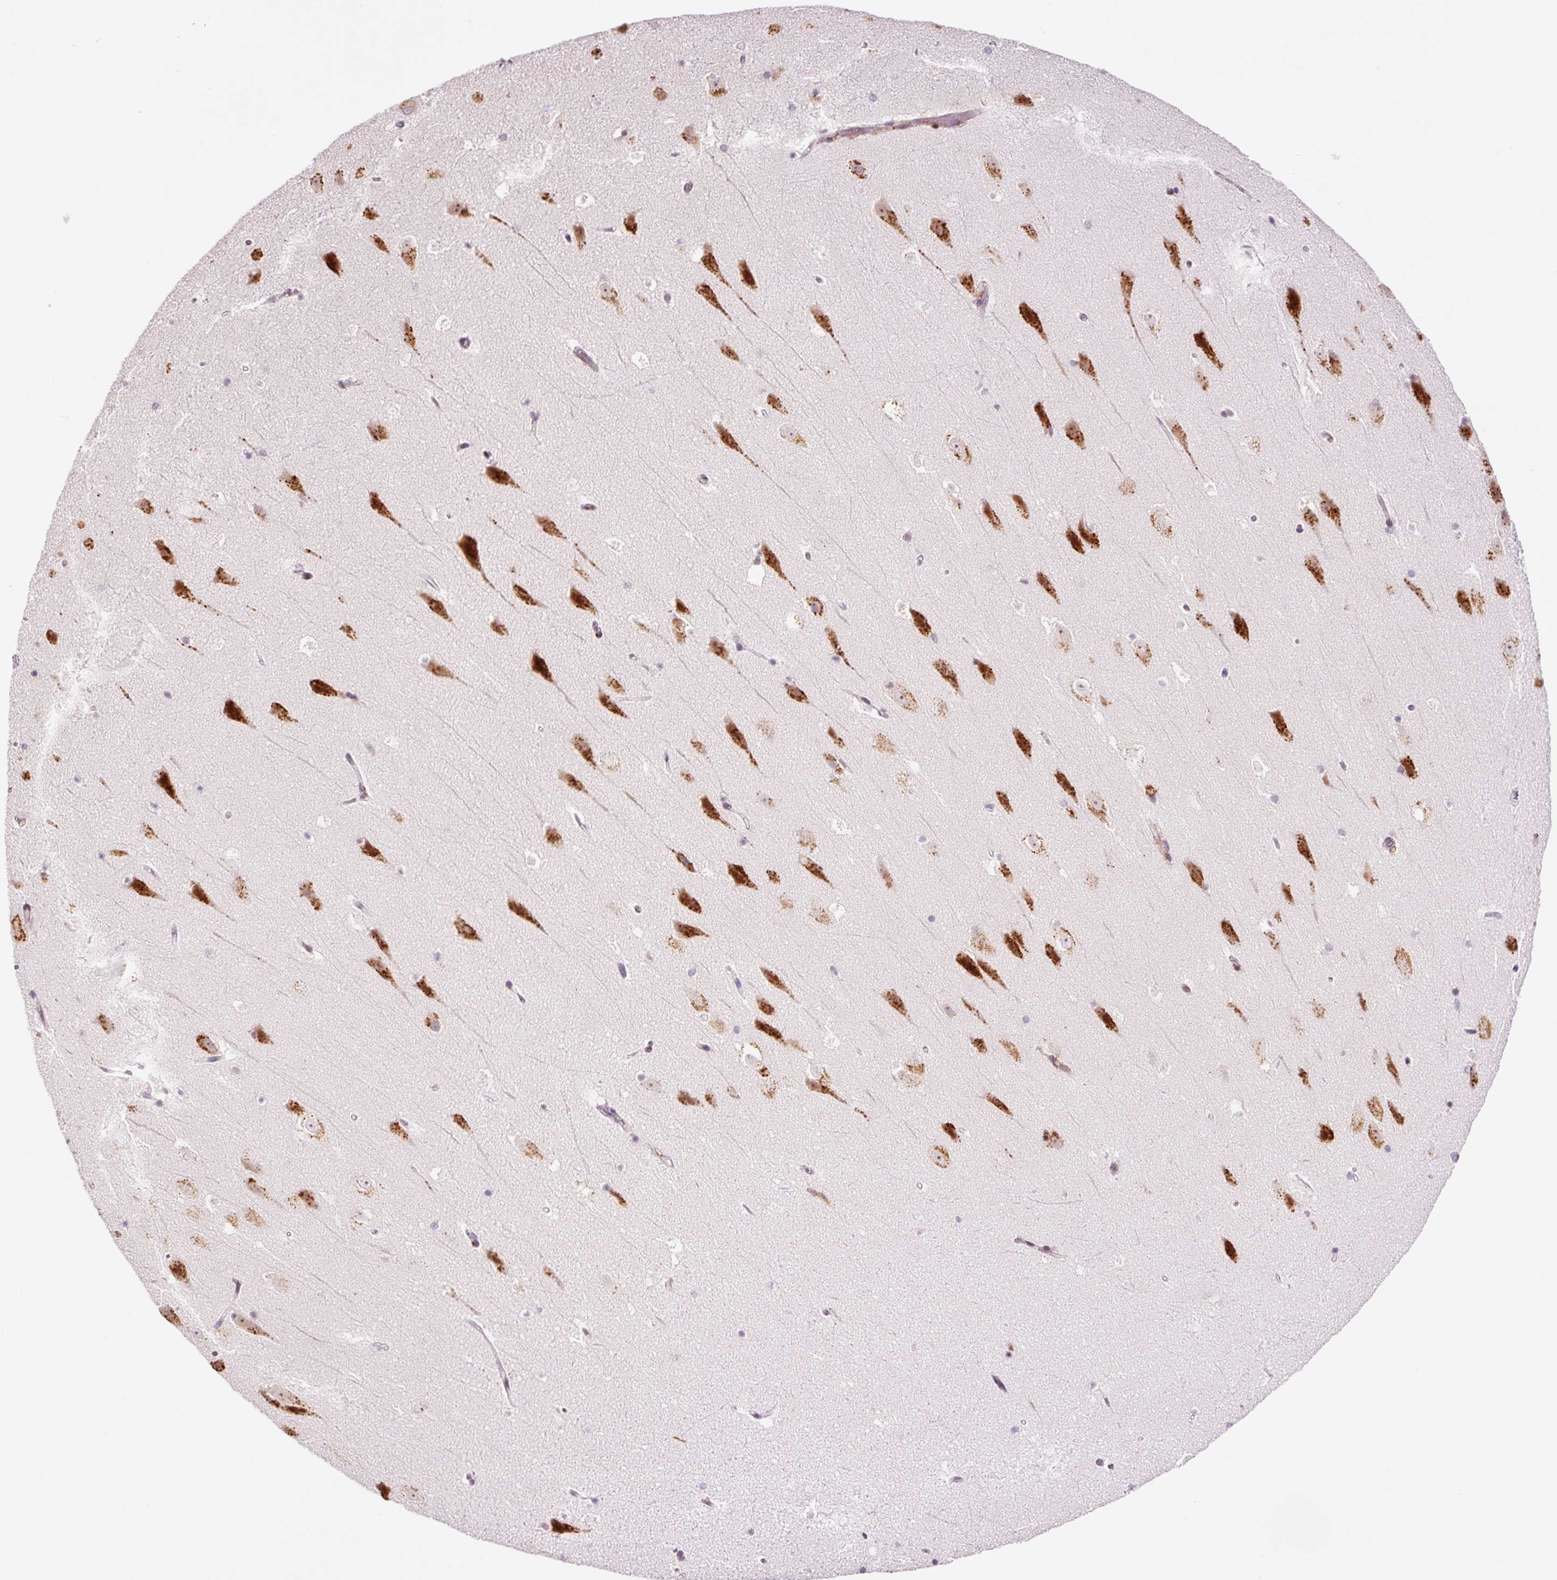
{"staining": {"intensity": "negative", "quantity": "none", "location": "none"}, "tissue": "hippocampus", "cell_type": "Glial cells", "image_type": "normal", "snomed": [{"axis": "morphology", "description": "Normal tissue, NOS"}, {"axis": "topography", "description": "Hippocampus"}], "caption": "Benign hippocampus was stained to show a protein in brown. There is no significant positivity in glial cells. Brightfield microscopy of IHC stained with DAB (3,3'-diaminobenzidine) (brown) and hematoxylin (blue), captured at high magnification.", "gene": "RPL41", "patient": {"sex": "male", "age": 37}}